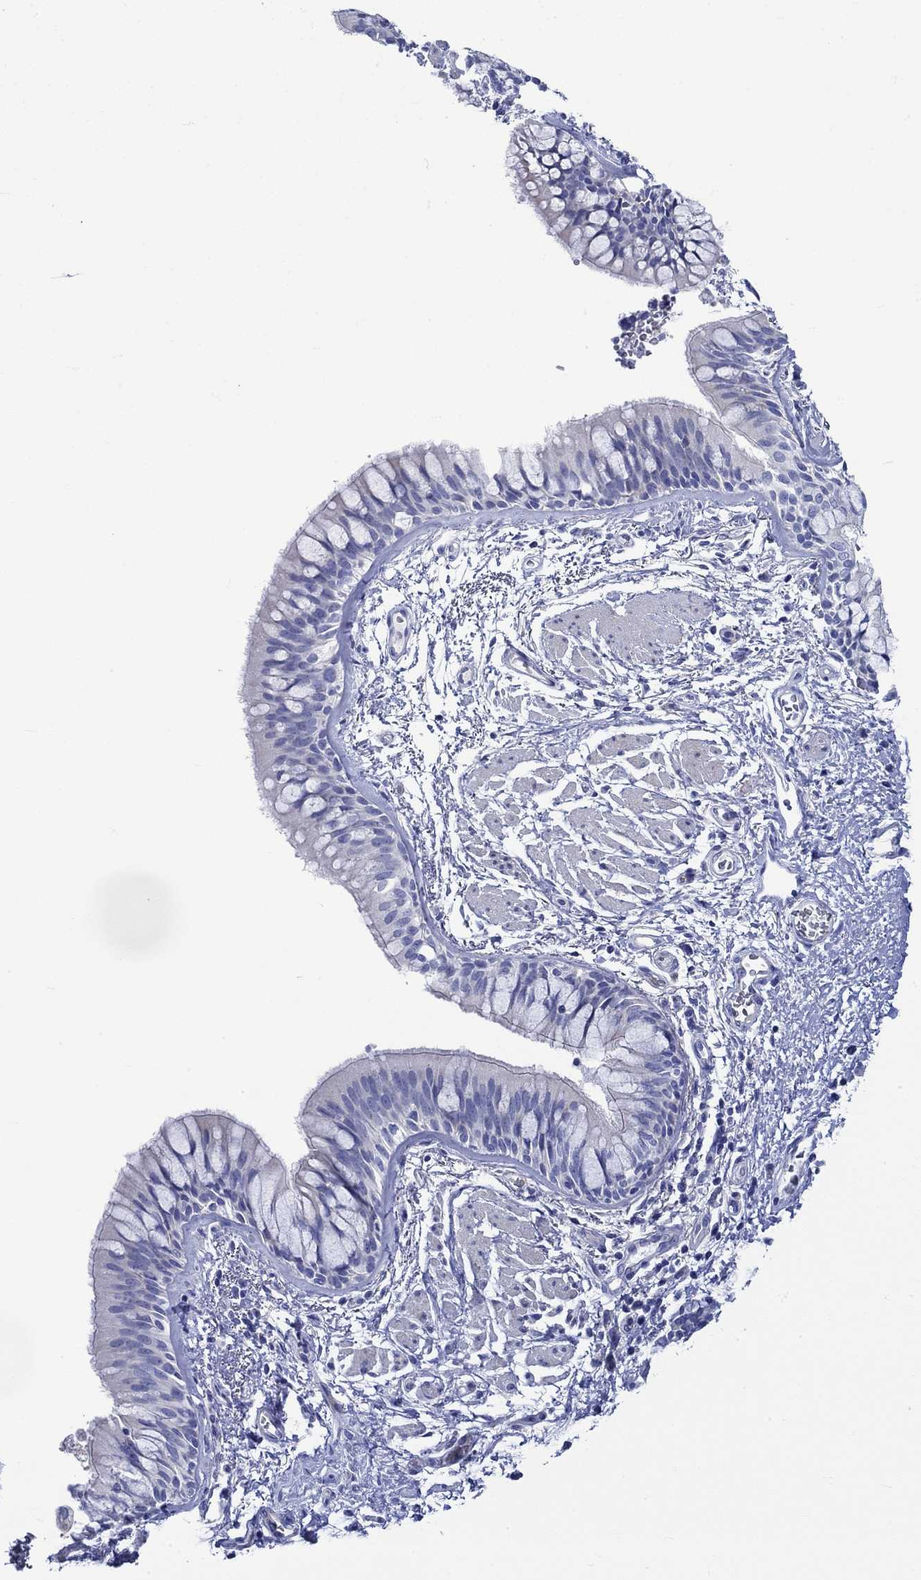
{"staining": {"intensity": "negative", "quantity": "none", "location": "none"}, "tissue": "bronchus", "cell_type": "Respiratory epithelial cells", "image_type": "normal", "snomed": [{"axis": "morphology", "description": "Normal tissue, NOS"}, {"axis": "topography", "description": "Bronchus"}, {"axis": "topography", "description": "Lung"}], "caption": "DAB immunohistochemical staining of unremarkable bronchus reveals no significant expression in respiratory epithelial cells. (Immunohistochemistry, brightfield microscopy, high magnification).", "gene": "NRIP3", "patient": {"sex": "female", "age": 57}}